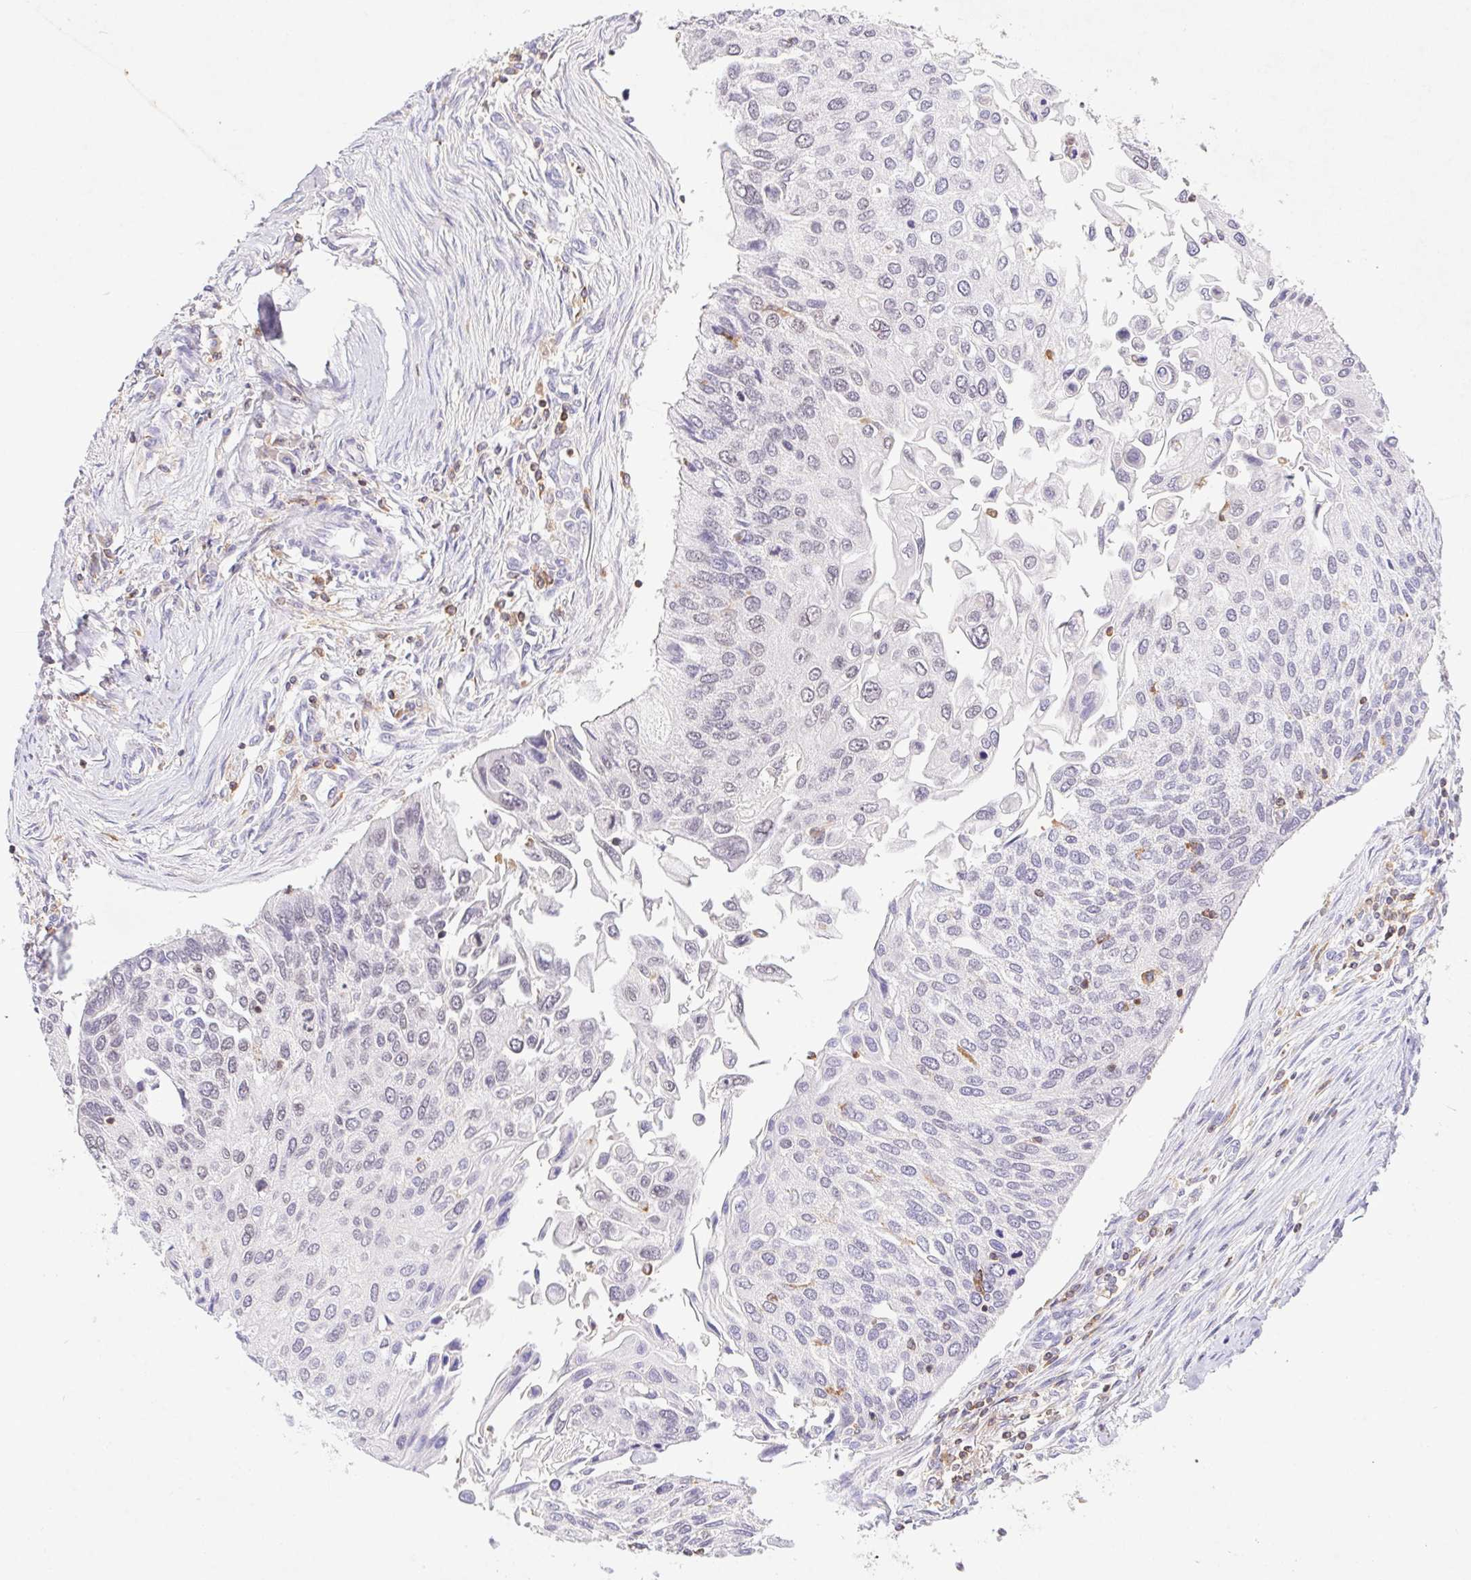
{"staining": {"intensity": "negative", "quantity": "none", "location": "none"}, "tissue": "lung cancer", "cell_type": "Tumor cells", "image_type": "cancer", "snomed": [{"axis": "morphology", "description": "Squamous cell carcinoma, NOS"}, {"axis": "morphology", "description": "Squamous cell carcinoma, metastatic, NOS"}, {"axis": "topography", "description": "Lung"}], "caption": "Photomicrograph shows no protein staining in tumor cells of squamous cell carcinoma (lung) tissue.", "gene": "APBB1IP", "patient": {"sex": "male", "age": 63}}